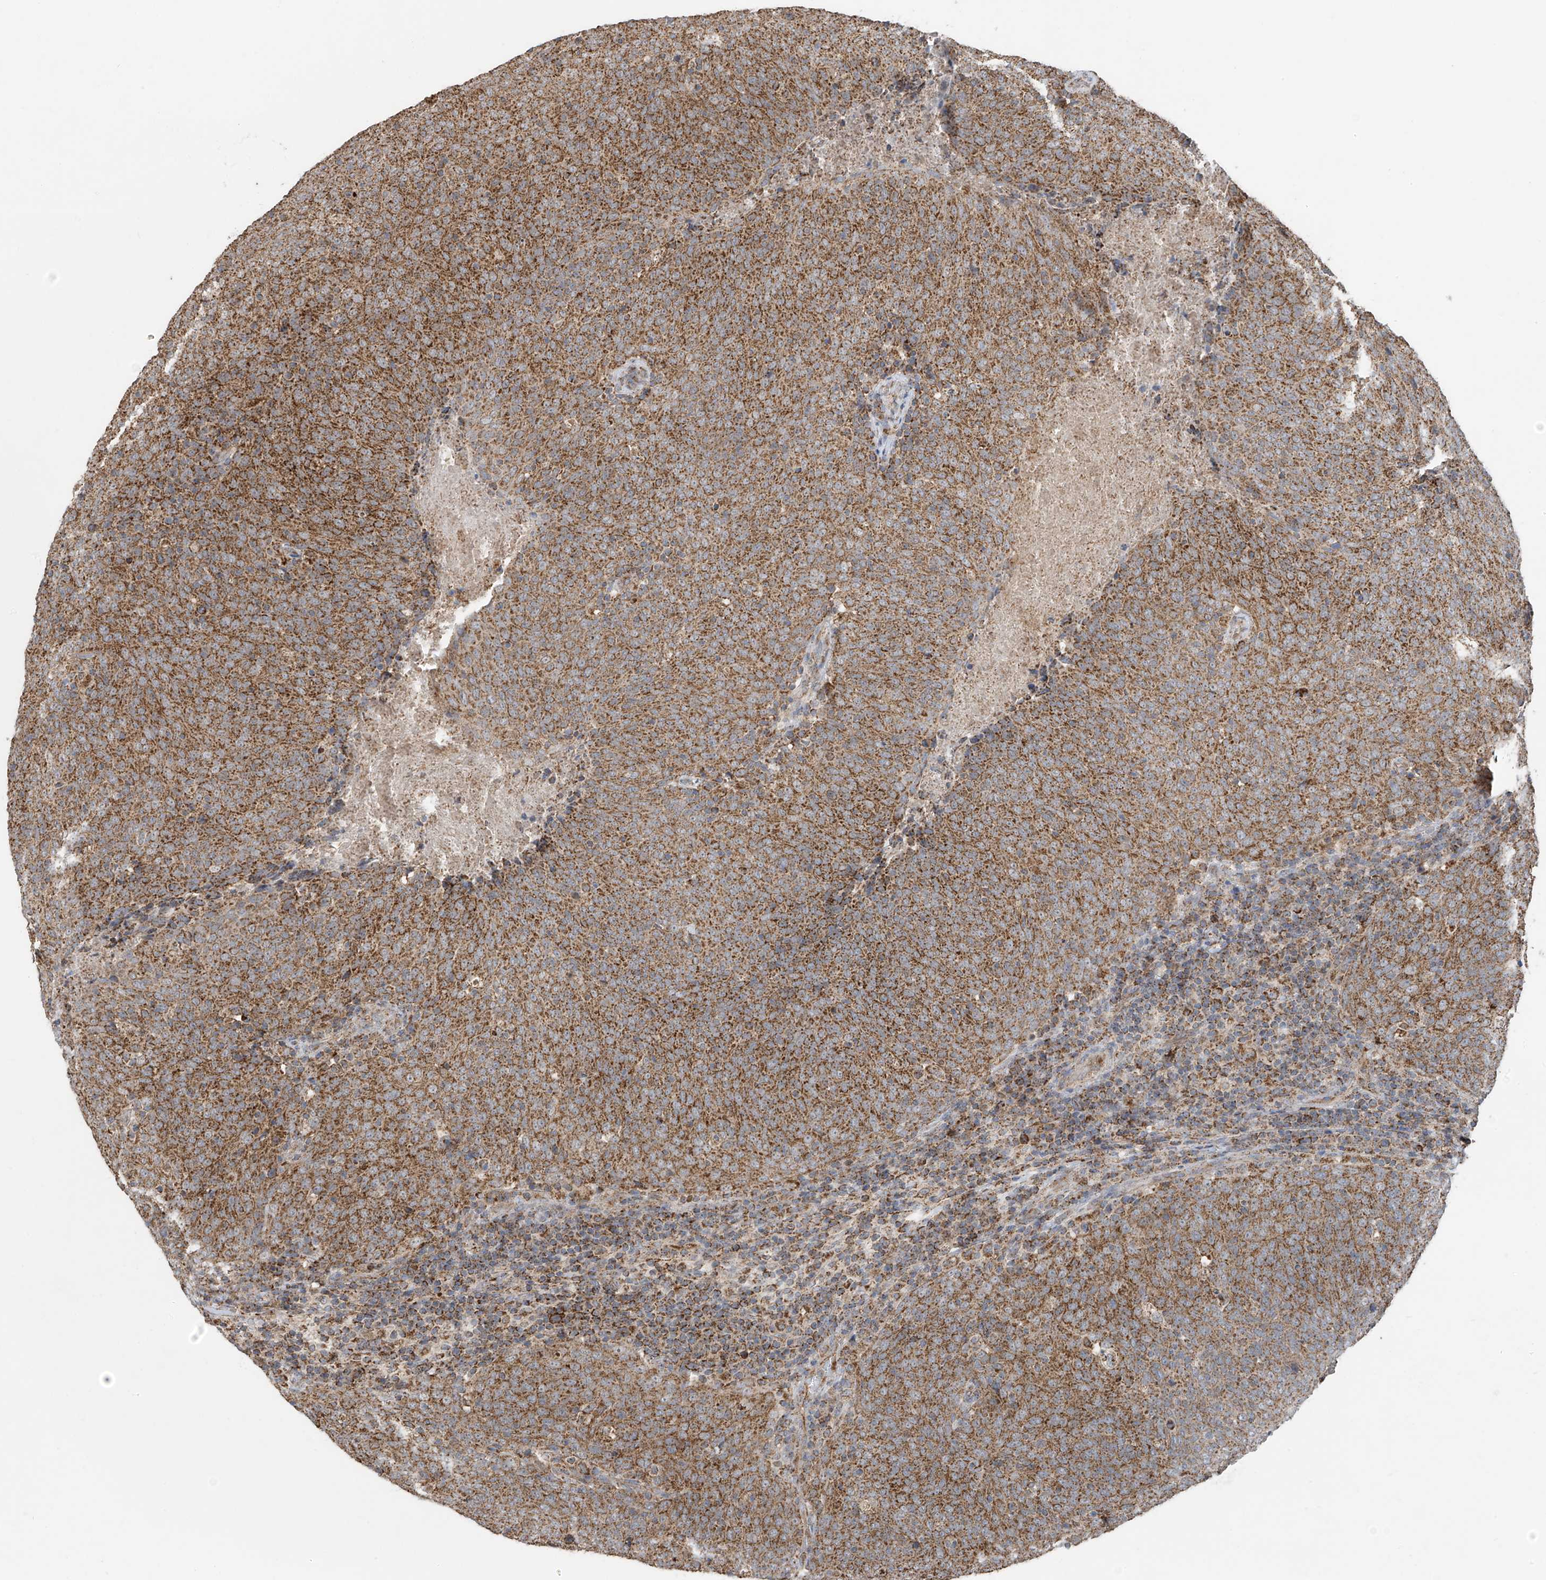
{"staining": {"intensity": "moderate", "quantity": ">75%", "location": "cytoplasmic/membranous"}, "tissue": "head and neck cancer", "cell_type": "Tumor cells", "image_type": "cancer", "snomed": [{"axis": "morphology", "description": "Squamous cell carcinoma, NOS"}, {"axis": "morphology", "description": "Squamous cell carcinoma, metastatic, NOS"}, {"axis": "topography", "description": "Lymph node"}, {"axis": "topography", "description": "Head-Neck"}], "caption": "Tumor cells show medium levels of moderate cytoplasmic/membranous staining in approximately >75% of cells in human head and neck cancer (metastatic squamous cell carcinoma).", "gene": "UQCC1", "patient": {"sex": "male", "age": 62}}